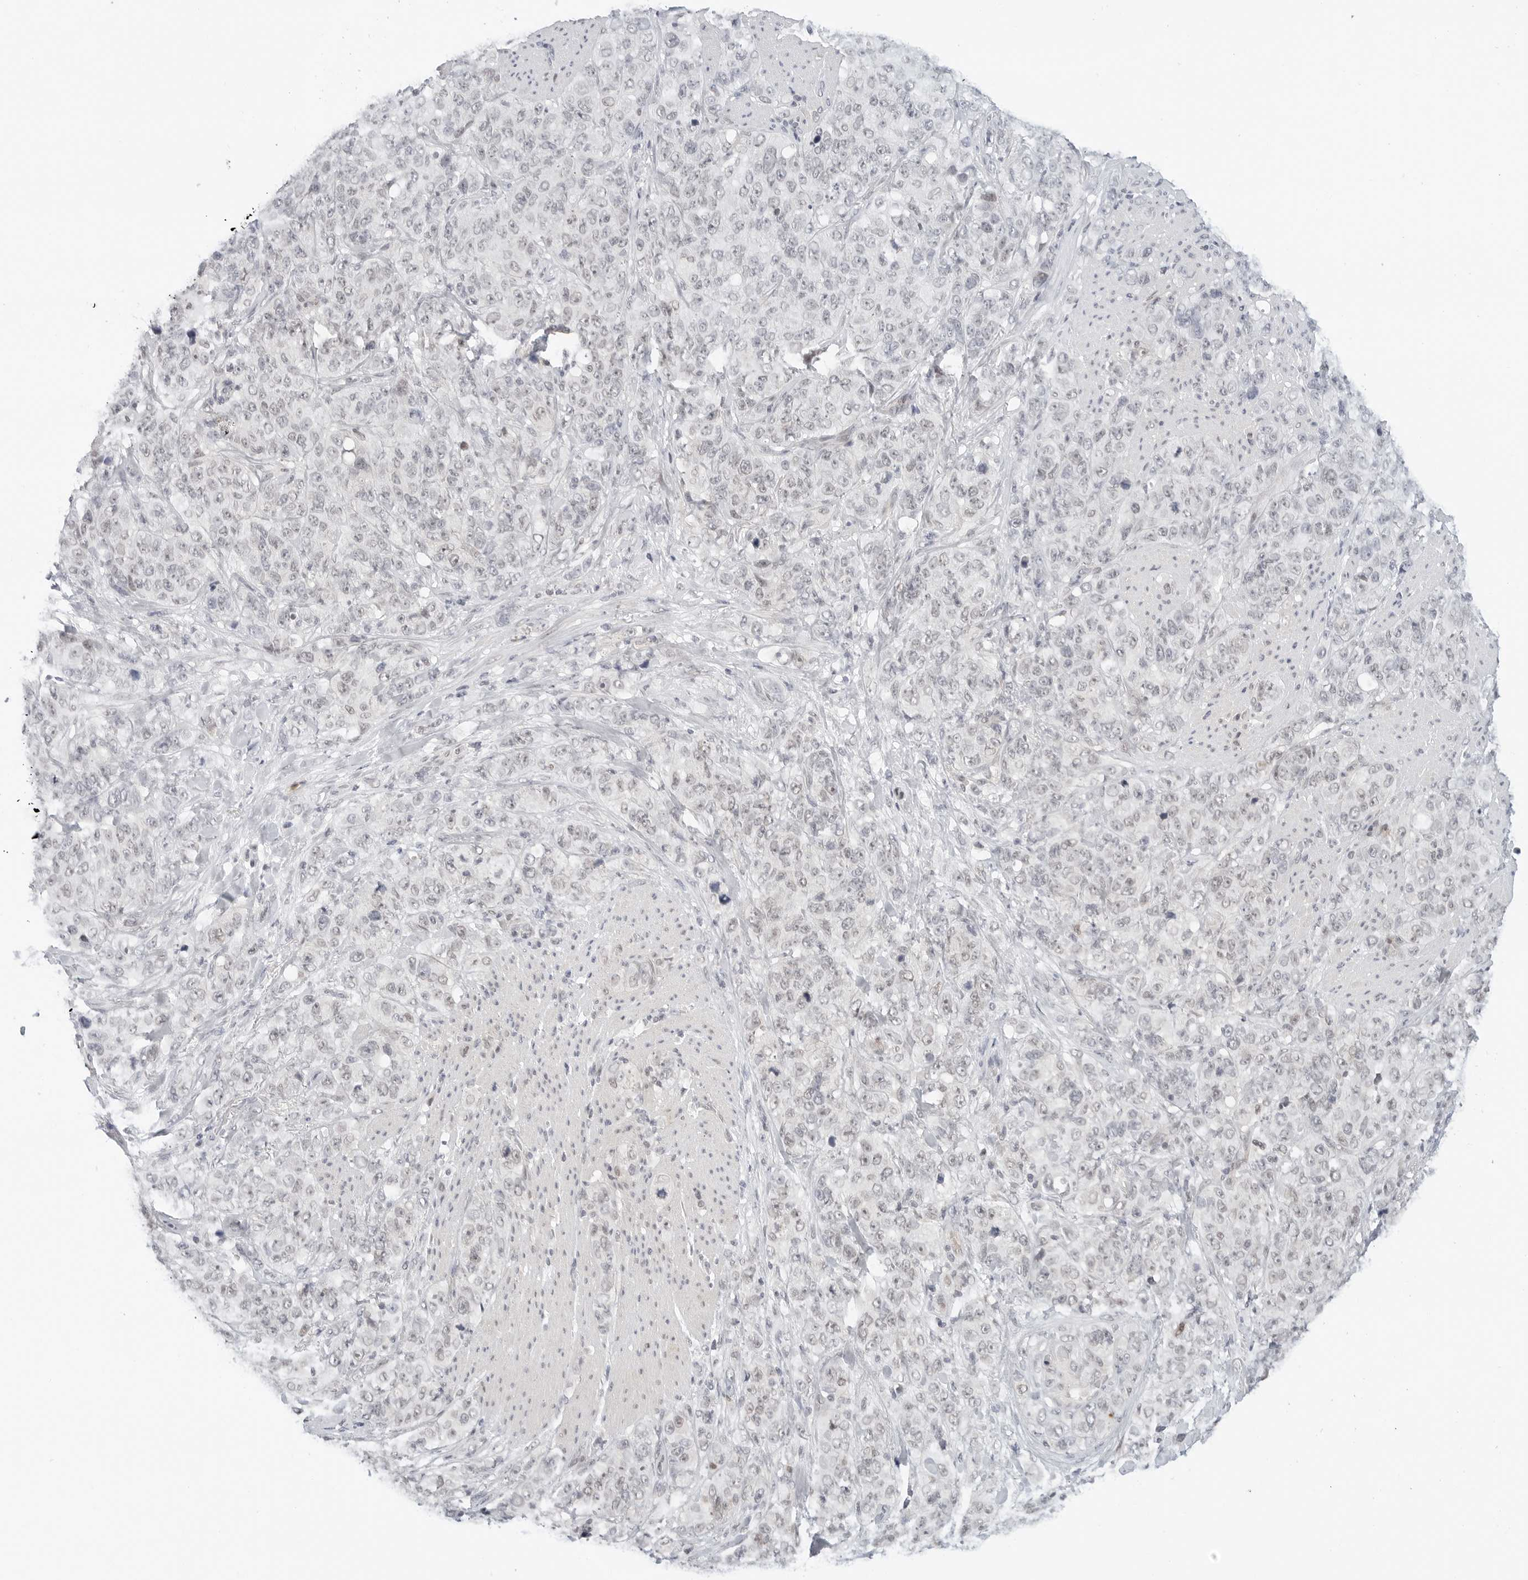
{"staining": {"intensity": "negative", "quantity": "none", "location": "none"}, "tissue": "stomach cancer", "cell_type": "Tumor cells", "image_type": "cancer", "snomed": [{"axis": "morphology", "description": "Adenocarcinoma, NOS"}, {"axis": "topography", "description": "Stomach"}], "caption": "Immunohistochemical staining of stomach cancer exhibits no significant expression in tumor cells.", "gene": "TSEN2", "patient": {"sex": "male", "age": 48}}